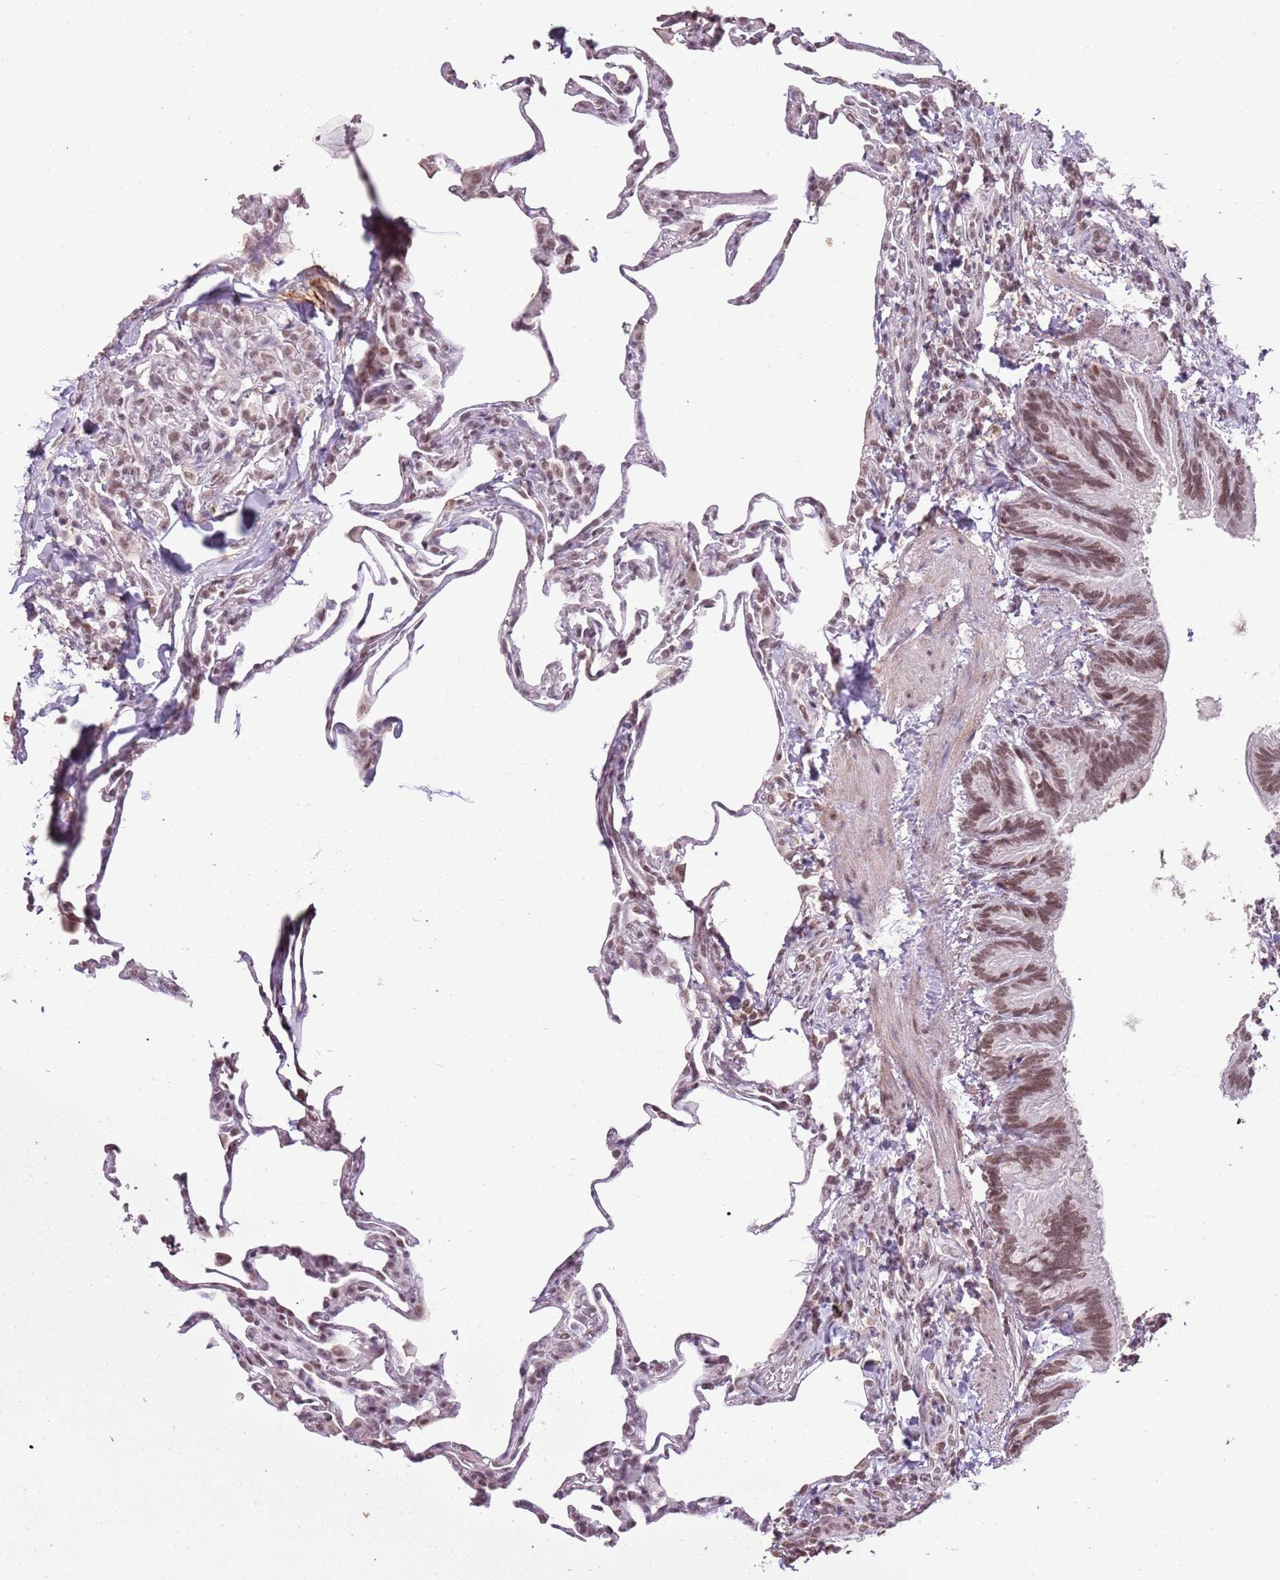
{"staining": {"intensity": "weak", "quantity": ">75%", "location": "nuclear"}, "tissue": "lung", "cell_type": "Alveolar cells", "image_type": "normal", "snomed": [{"axis": "morphology", "description": "Normal tissue, NOS"}, {"axis": "topography", "description": "Lung"}], "caption": "Brown immunohistochemical staining in benign human lung shows weak nuclear staining in approximately >75% of alveolar cells. The staining was performed using DAB (3,3'-diaminobenzidine), with brown indicating positive protein expression. Nuclei are stained blue with hematoxylin.", "gene": "ARL14EP", "patient": {"sex": "male", "age": 20}}